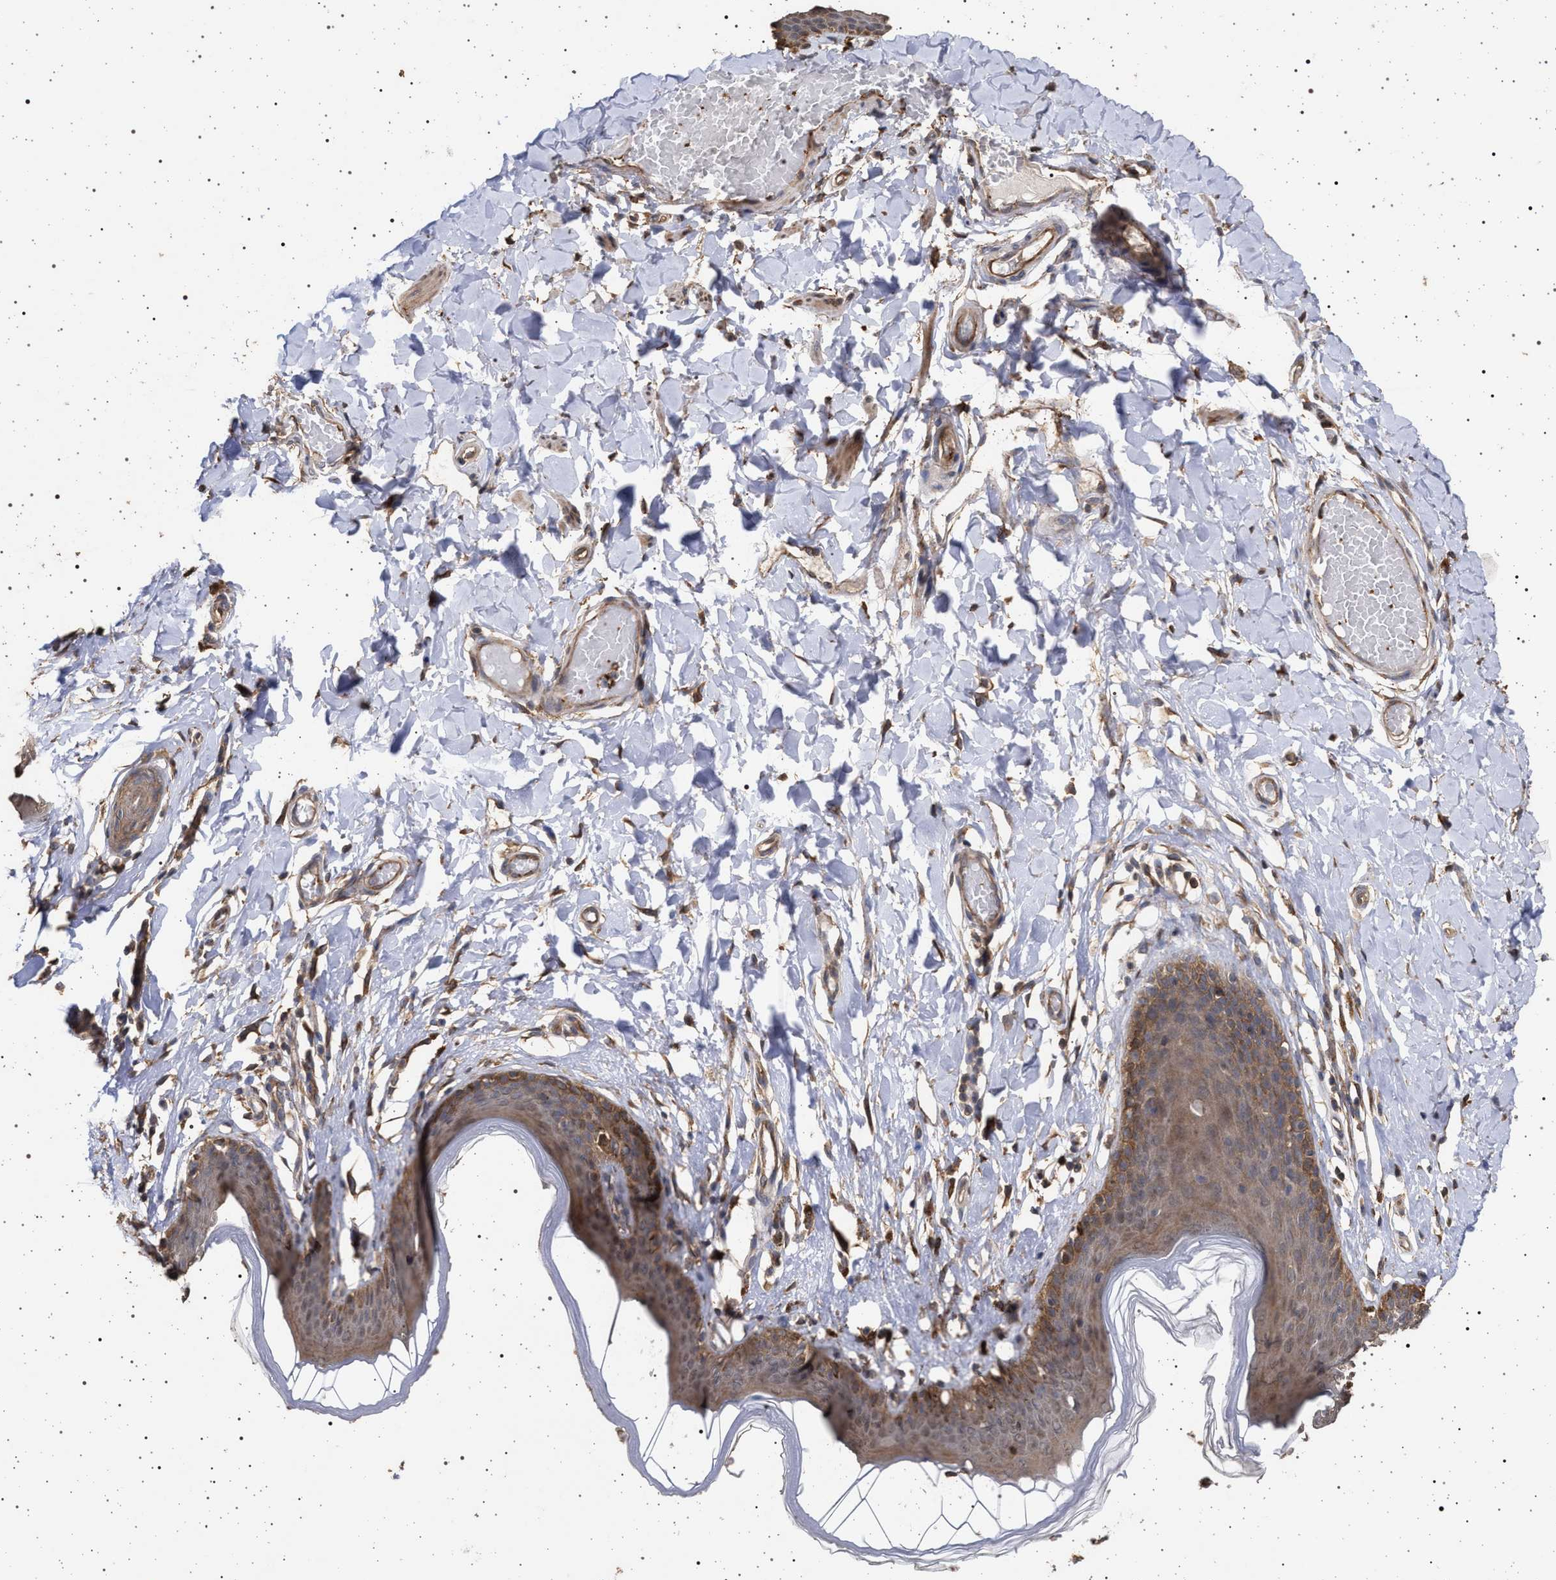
{"staining": {"intensity": "moderate", "quantity": ">75%", "location": "cytoplasmic/membranous"}, "tissue": "skin", "cell_type": "Epidermal cells", "image_type": "normal", "snomed": [{"axis": "morphology", "description": "Normal tissue, NOS"}, {"axis": "topography", "description": "Vulva"}], "caption": "Protein staining of benign skin reveals moderate cytoplasmic/membranous staining in about >75% of epidermal cells.", "gene": "IFT20", "patient": {"sex": "female", "age": 66}}